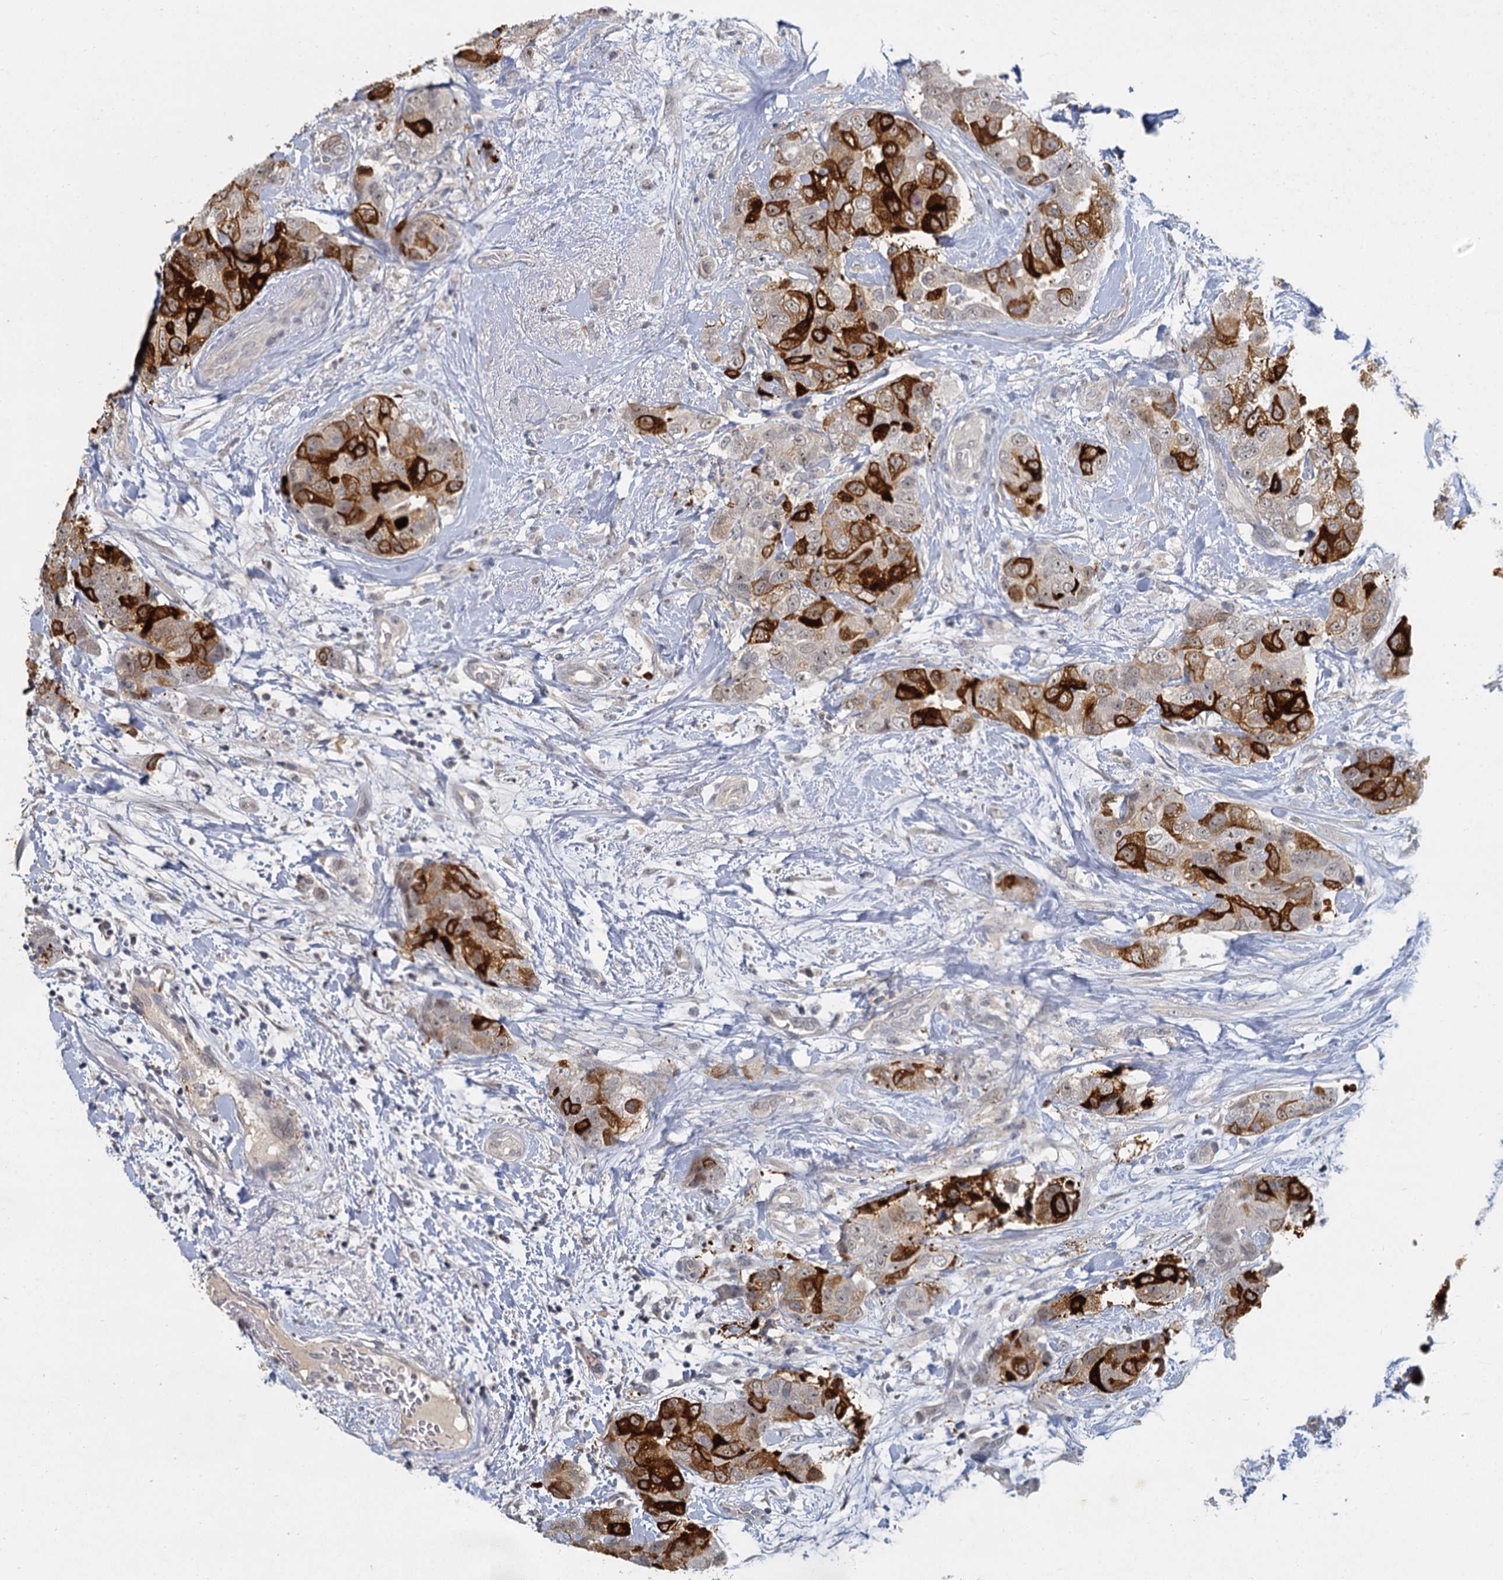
{"staining": {"intensity": "strong", "quantity": "25%-75%", "location": "cytoplasmic/membranous"}, "tissue": "breast cancer", "cell_type": "Tumor cells", "image_type": "cancer", "snomed": [{"axis": "morphology", "description": "Duct carcinoma"}, {"axis": "topography", "description": "Breast"}], "caption": "Breast cancer (infiltrating ductal carcinoma) stained for a protein exhibits strong cytoplasmic/membranous positivity in tumor cells. (IHC, brightfield microscopy, high magnification).", "gene": "MUCL1", "patient": {"sex": "female", "age": 62}}